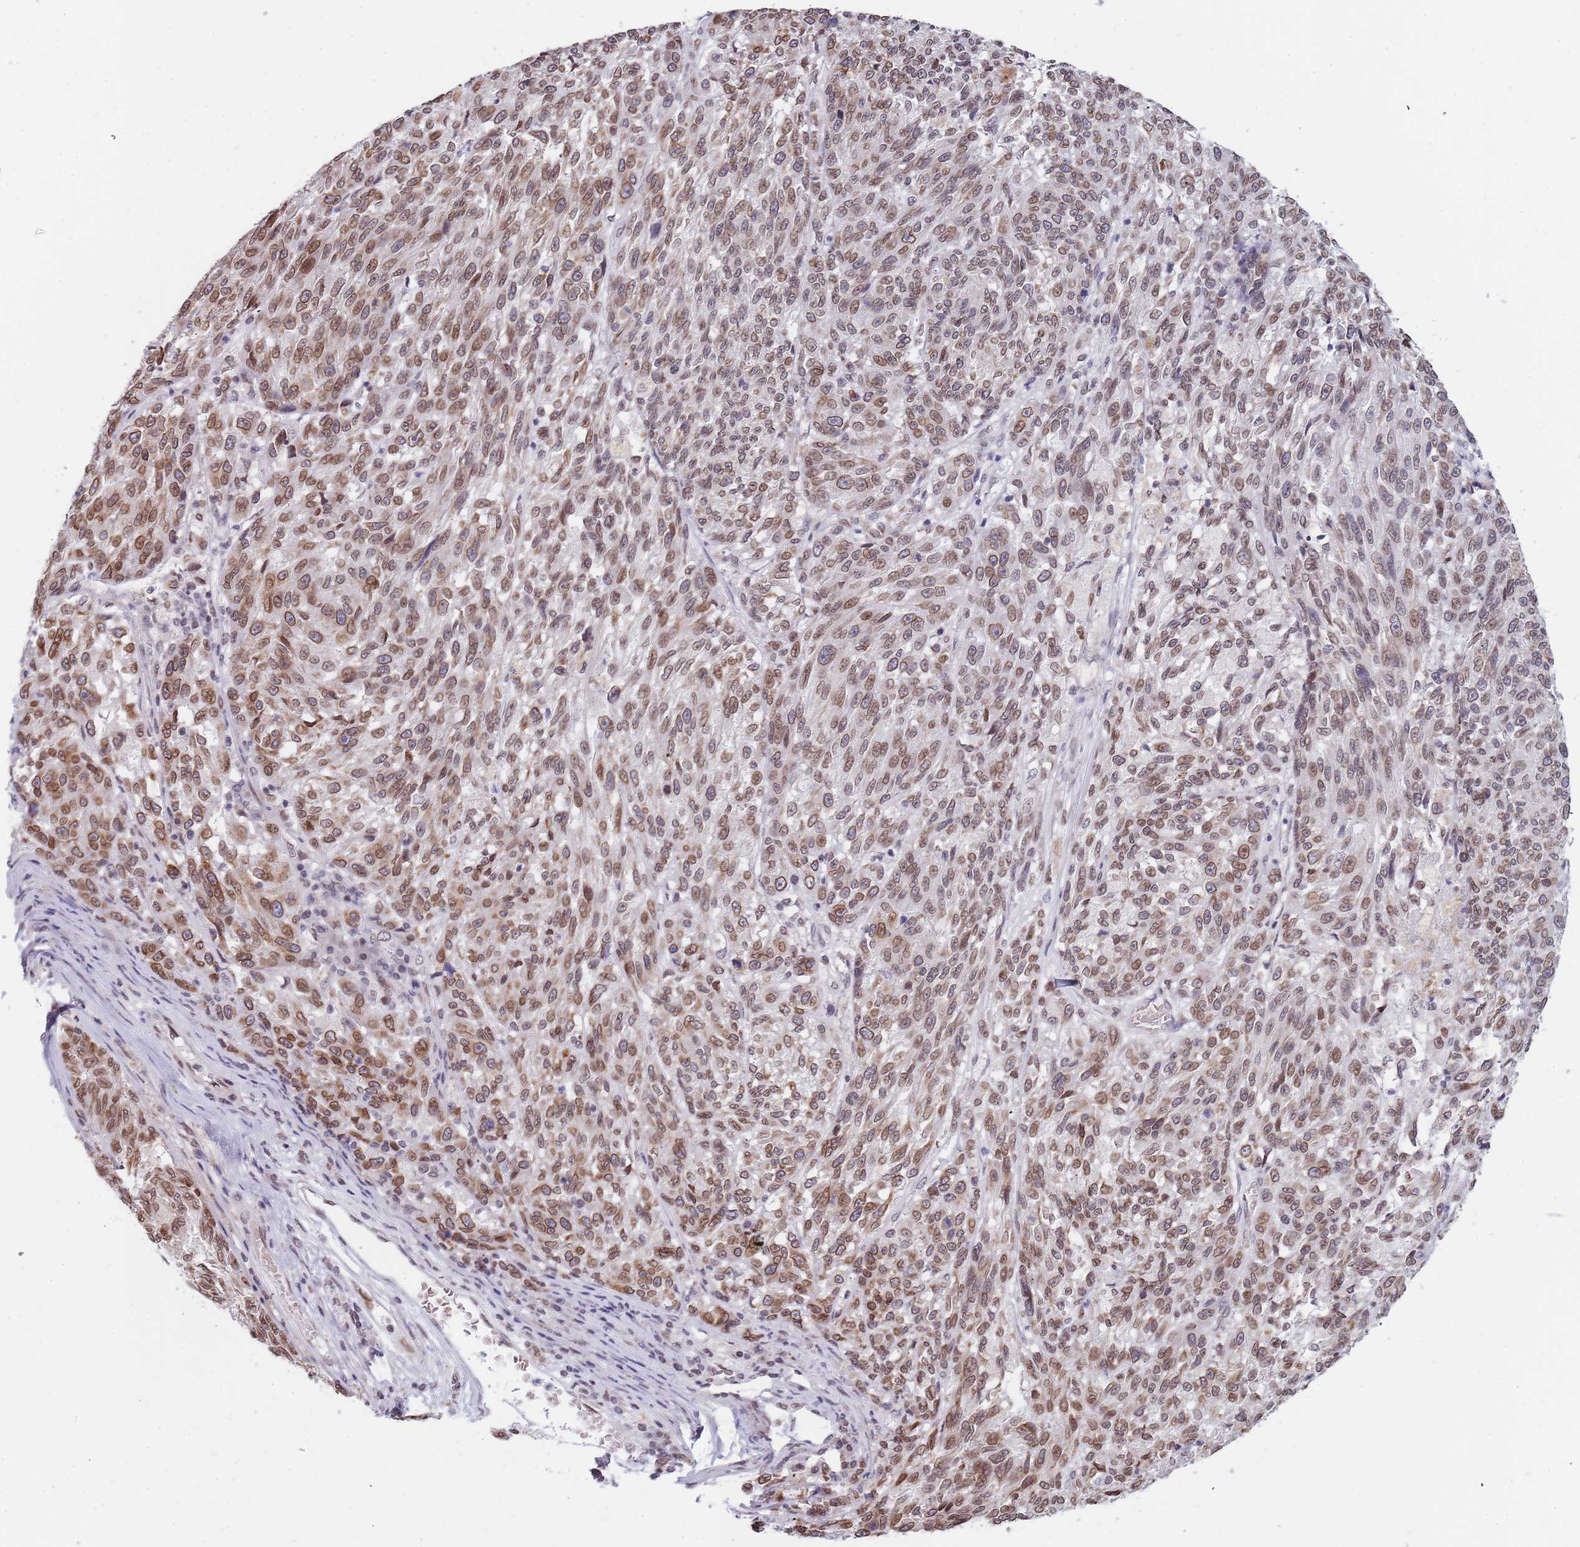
{"staining": {"intensity": "moderate", "quantity": ">75%", "location": "cytoplasmic/membranous,nuclear"}, "tissue": "melanoma", "cell_type": "Tumor cells", "image_type": "cancer", "snomed": [{"axis": "morphology", "description": "Malignant melanoma, NOS"}, {"axis": "topography", "description": "Skin"}], "caption": "Malignant melanoma was stained to show a protein in brown. There is medium levels of moderate cytoplasmic/membranous and nuclear expression in about >75% of tumor cells.", "gene": "KLHDC2", "patient": {"sex": "male", "age": 53}}